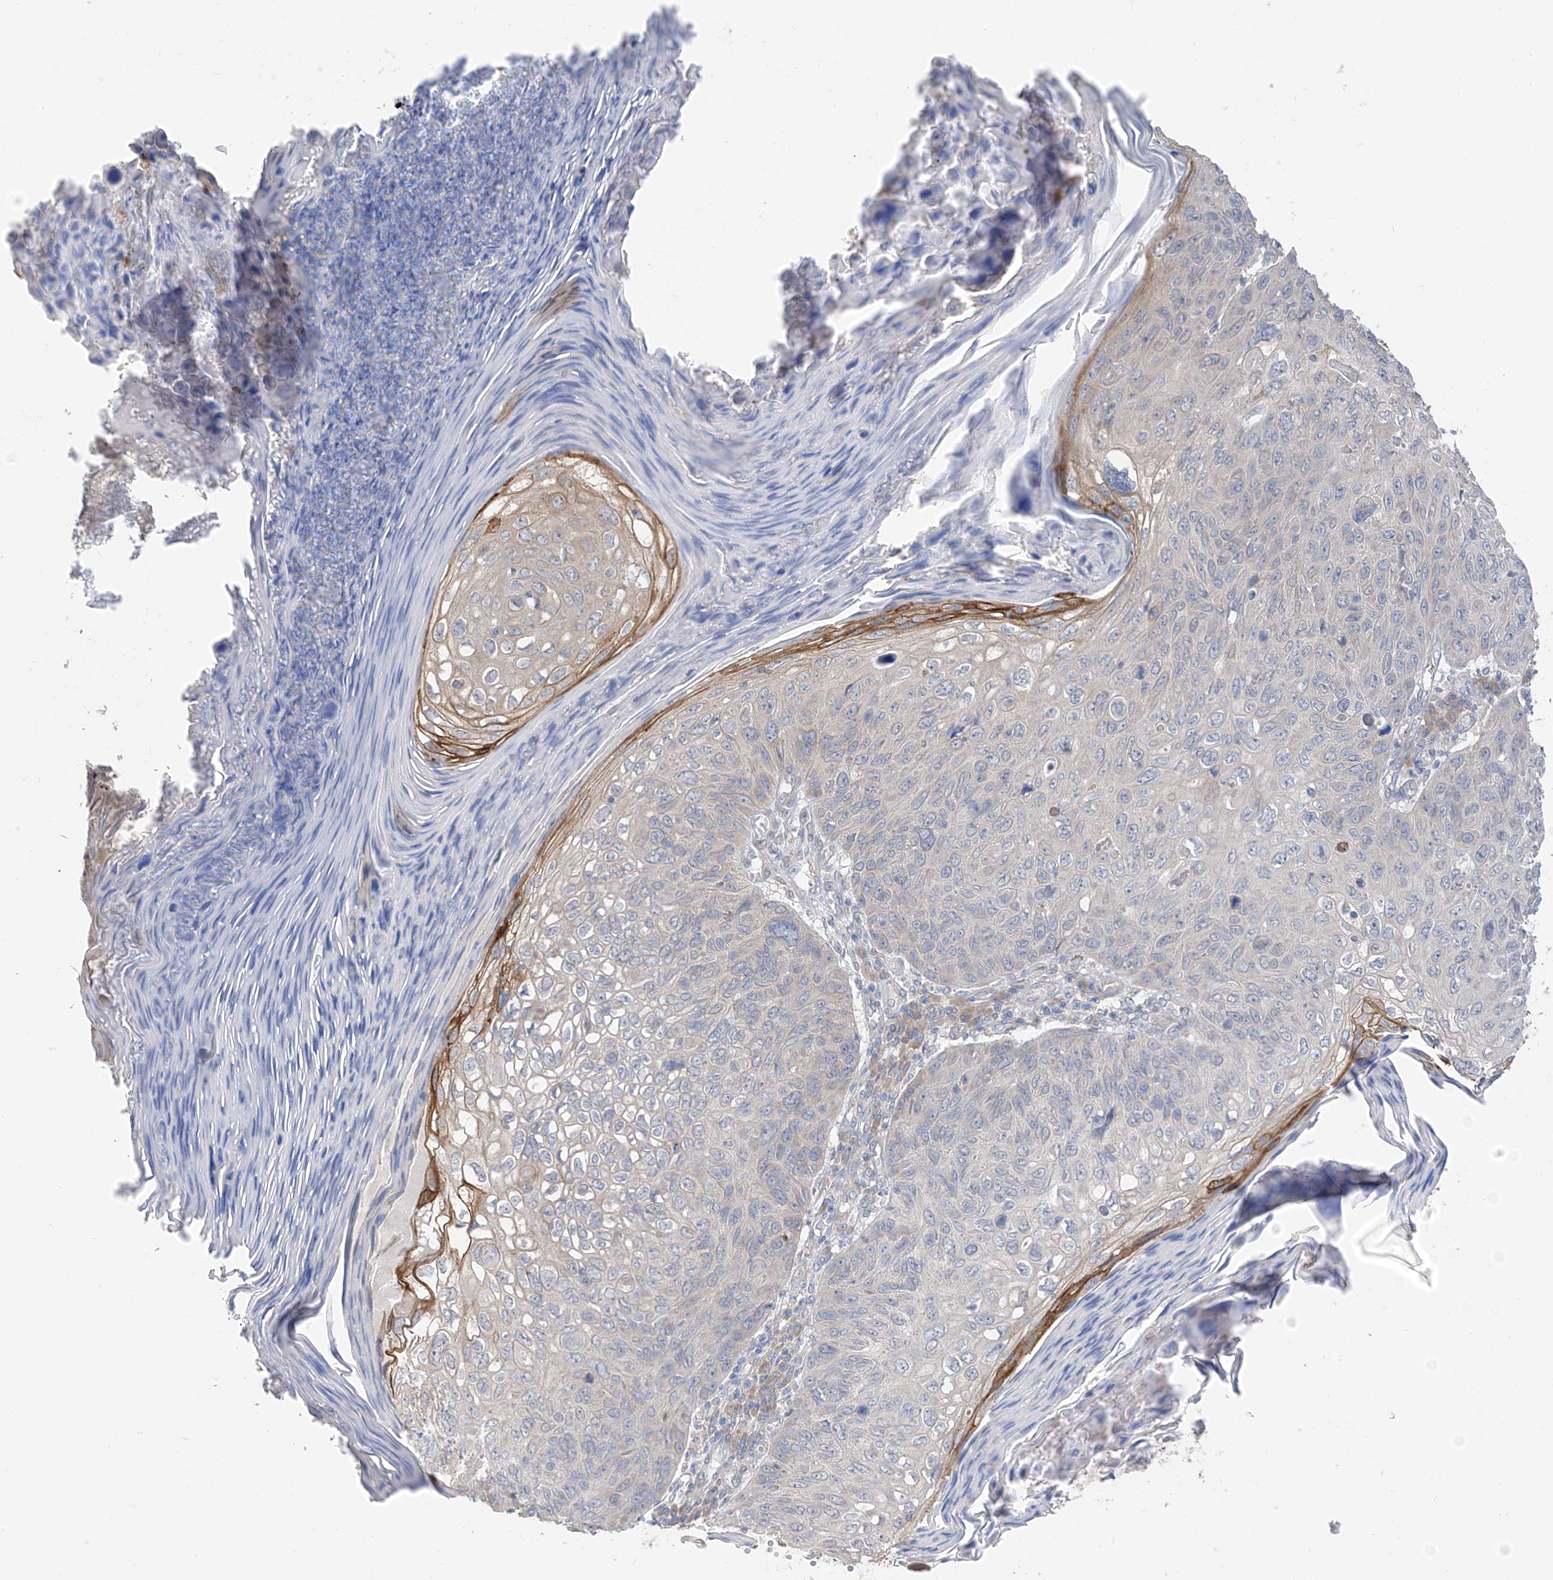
{"staining": {"intensity": "weak", "quantity": "<25%", "location": "cytoplasmic/membranous"}, "tissue": "skin cancer", "cell_type": "Tumor cells", "image_type": "cancer", "snomed": [{"axis": "morphology", "description": "Squamous cell carcinoma, NOS"}, {"axis": "topography", "description": "Skin"}], "caption": "This is an immunohistochemistry (IHC) photomicrograph of squamous cell carcinoma (skin). There is no expression in tumor cells.", "gene": "NALCN", "patient": {"sex": "female", "age": 90}}